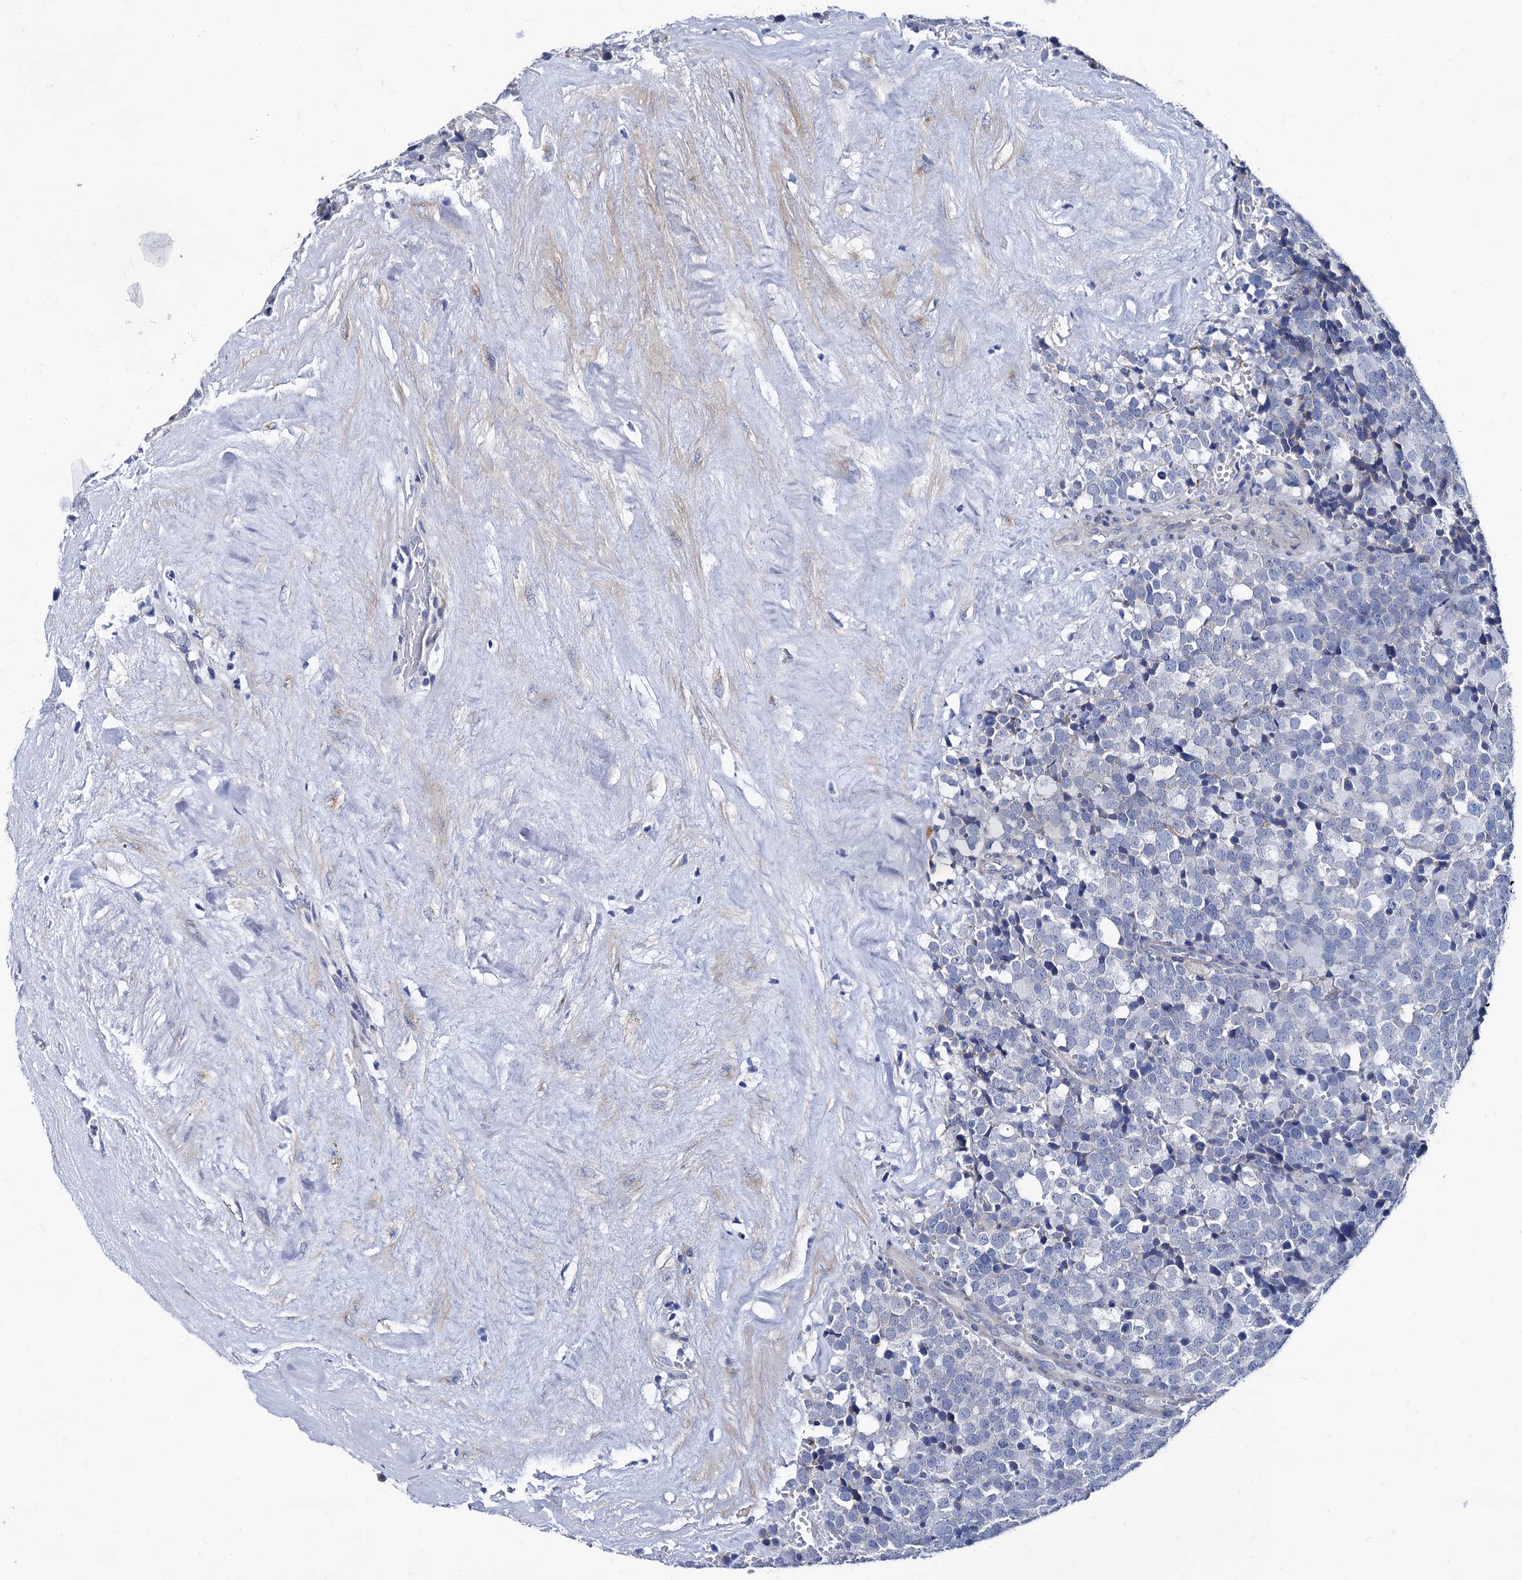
{"staining": {"intensity": "negative", "quantity": "none", "location": "none"}, "tissue": "testis cancer", "cell_type": "Tumor cells", "image_type": "cancer", "snomed": [{"axis": "morphology", "description": "Seminoma, NOS"}, {"axis": "topography", "description": "Testis"}], "caption": "There is no significant expression in tumor cells of testis seminoma. (DAB immunohistochemistry, high magnification).", "gene": "FOXR2", "patient": {"sex": "male", "age": 71}}